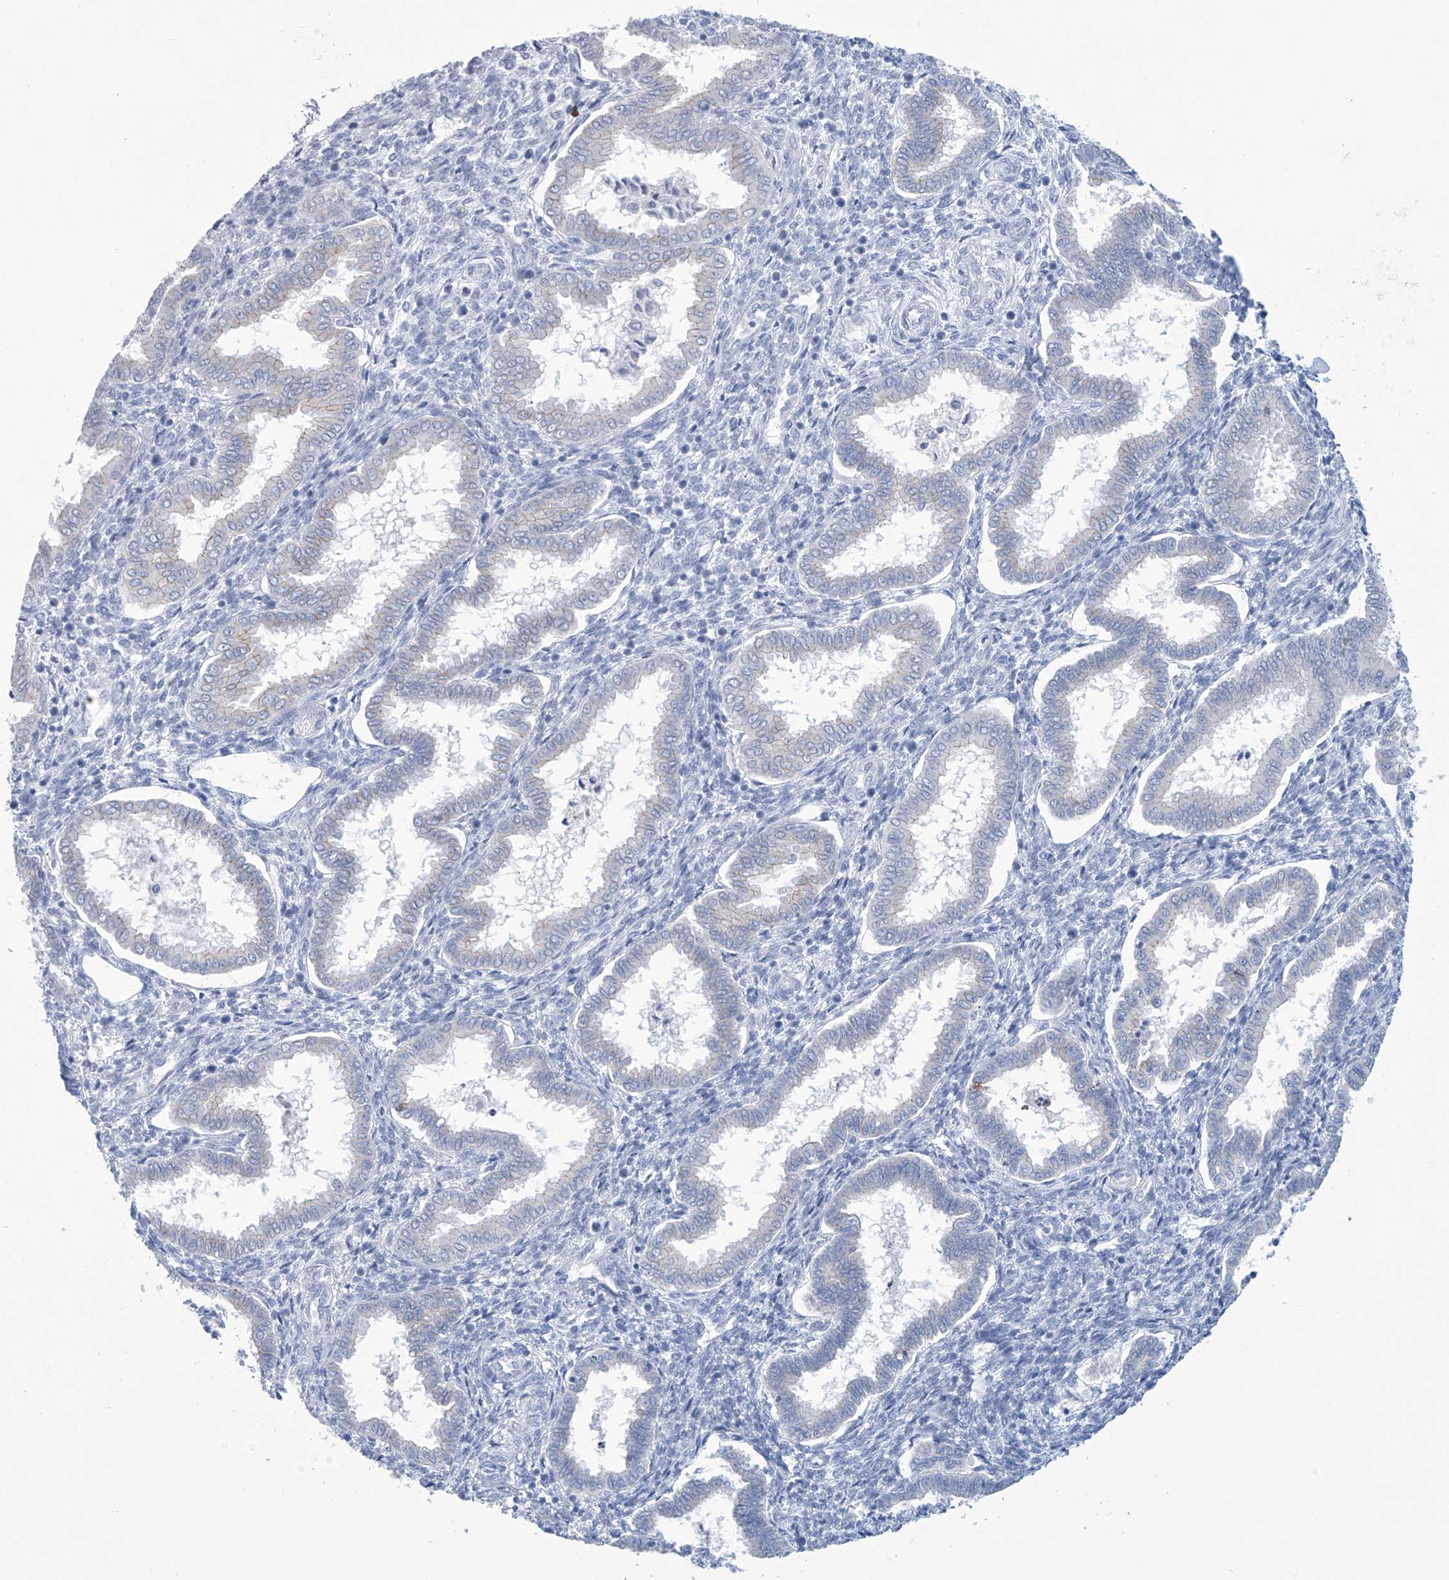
{"staining": {"intensity": "negative", "quantity": "none", "location": "none"}, "tissue": "endometrium", "cell_type": "Cells in endometrial stroma", "image_type": "normal", "snomed": [{"axis": "morphology", "description": "Normal tissue, NOS"}, {"axis": "topography", "description": "Endometrium"}], "caption": "Endometrium stained for a protein using immunohistochemistry exhibits no positivity cells in endometrial stroma.", "gene": "DSP", "patient": {"sex": "female", "age": 24}}